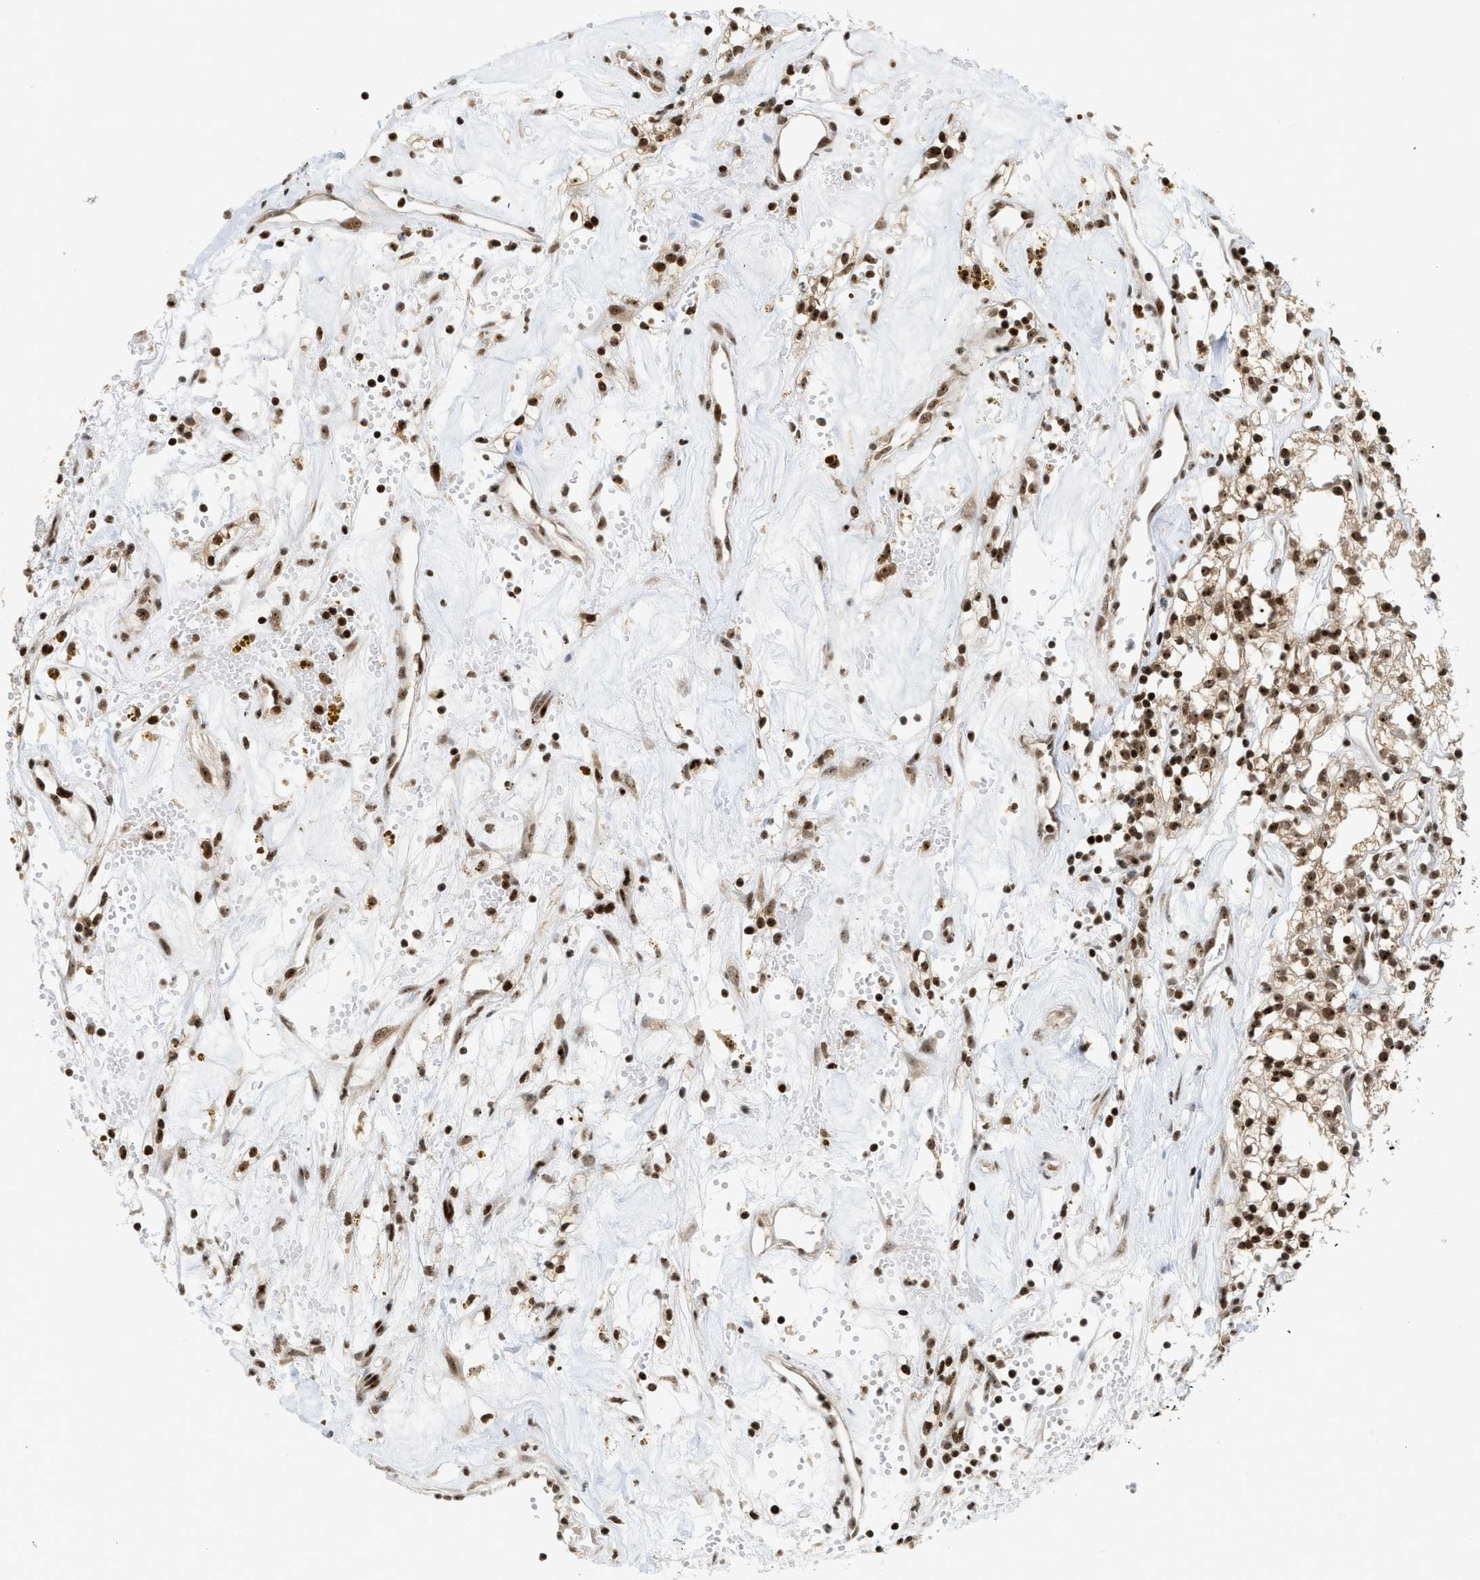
{"staining": {"intensity": "strong", "quantity": ">75%", "location": "nuclear"}, "tissue": "renal cancer", "cell_type": "Tumor cells", "image_type": "cancer", "snomed": [{"axis": "morphology", "description": "Adenocarcinoma, NOS"}, {"axis": "topography", "description": "Kidney"}], "caption": "IHC micrograph of neoplastic tissue: human renal adenocarcinoma stained using immunohistochemistry (IHC) shows high levels of strong protein expression localized specifically in the nuclear of tumor cells, appearing as a nuclear brown color.", "gene": "ZNF22", "patient": {"sex": "male", "age": 59}}